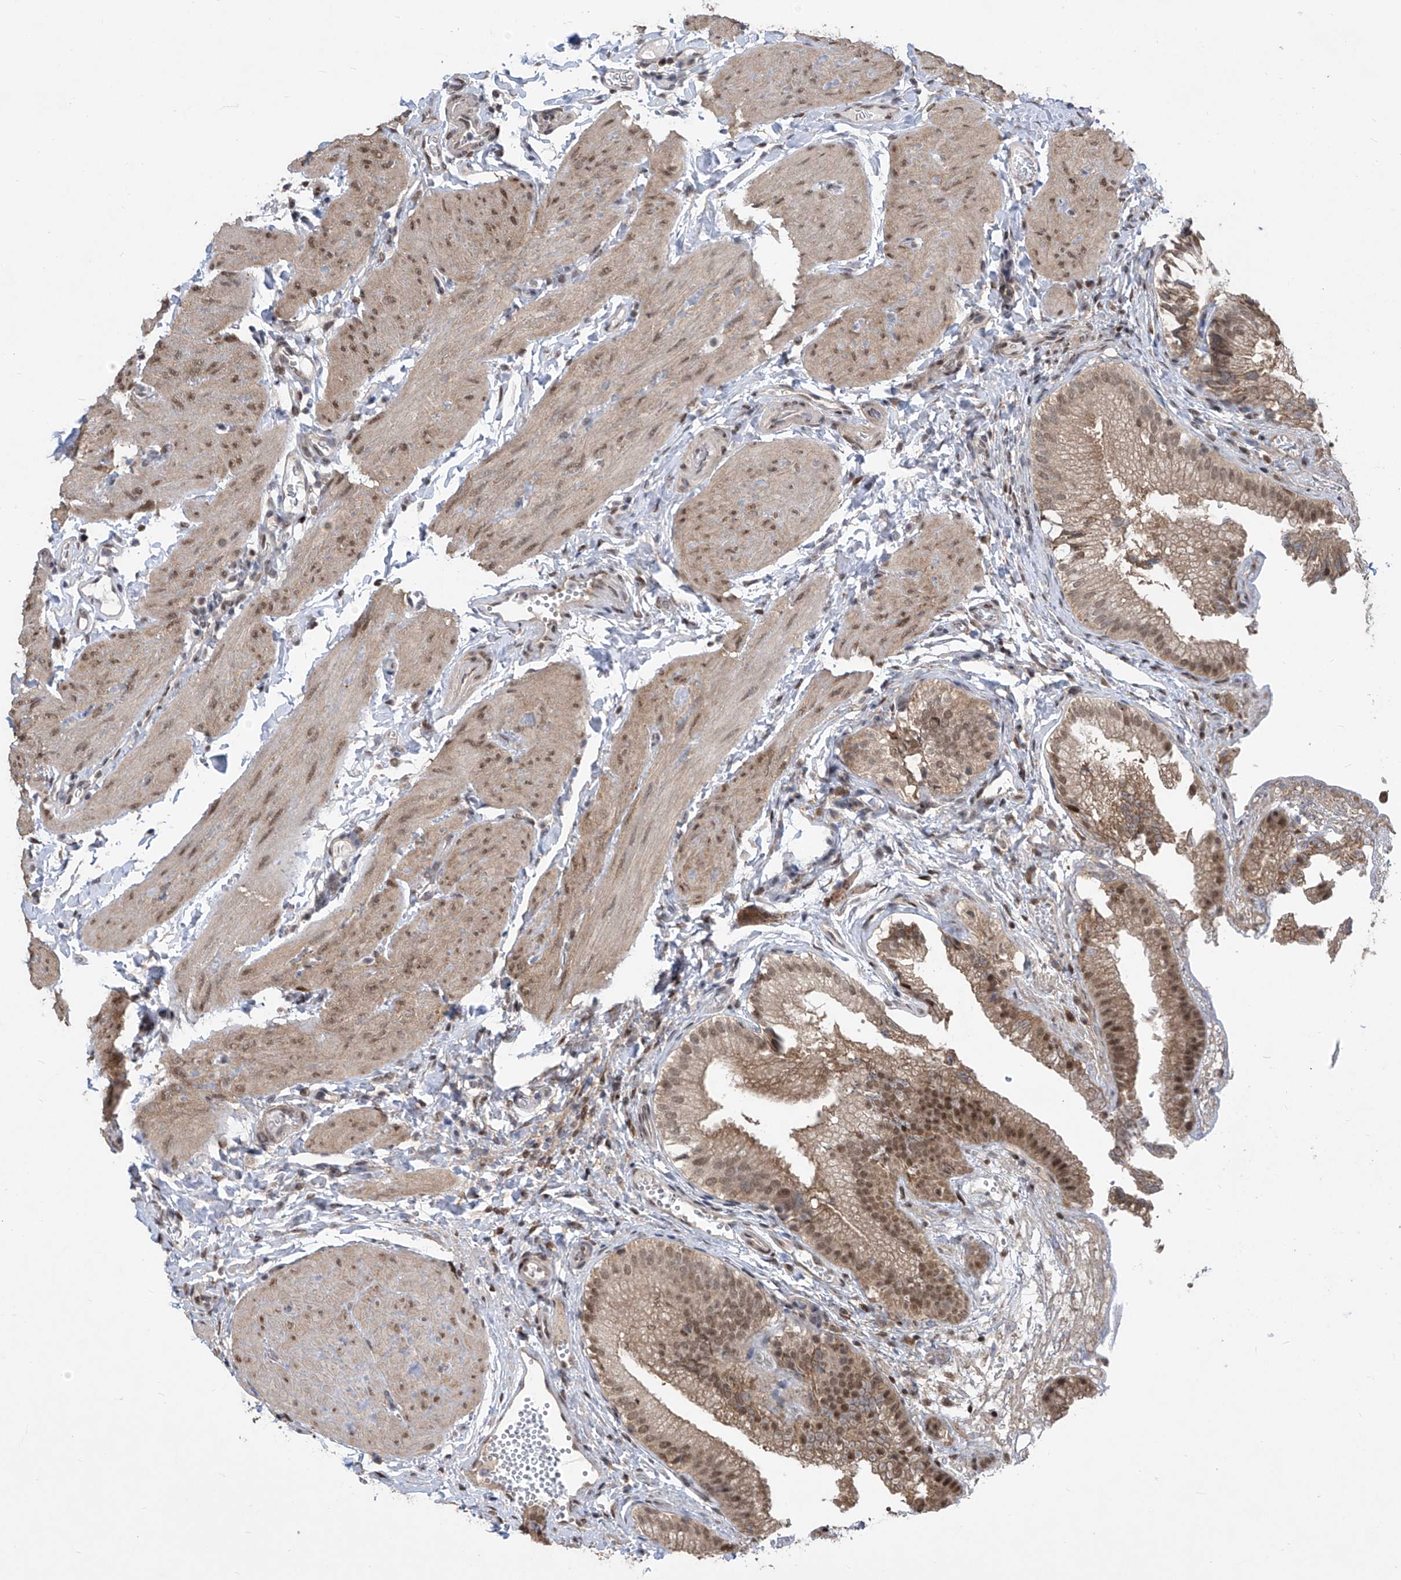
{"staining": {"intensity": "moderate", "quantity": "25%-75%", "location": "cytoplasmic/membranous,nuclear"}, "tissue": "gallbladder", "cell_type": "Glandular cells", "image_type": "normal", "snomed": [{"axis": "morphology", "description": "Normal tissue, NOS"}, {"axis": "topography", "description": "Gallbladder"}], "caption": "Gallbladder was stained to show a protein in brown. There is medium levels of moderate cytoplasmic/membranous,nuclear positivity in approximately 25%-75% of glandular cells. Nuclei are stained in blue.", "gene": "CETN1", "patient": {"sex": "female", "age": 30}}